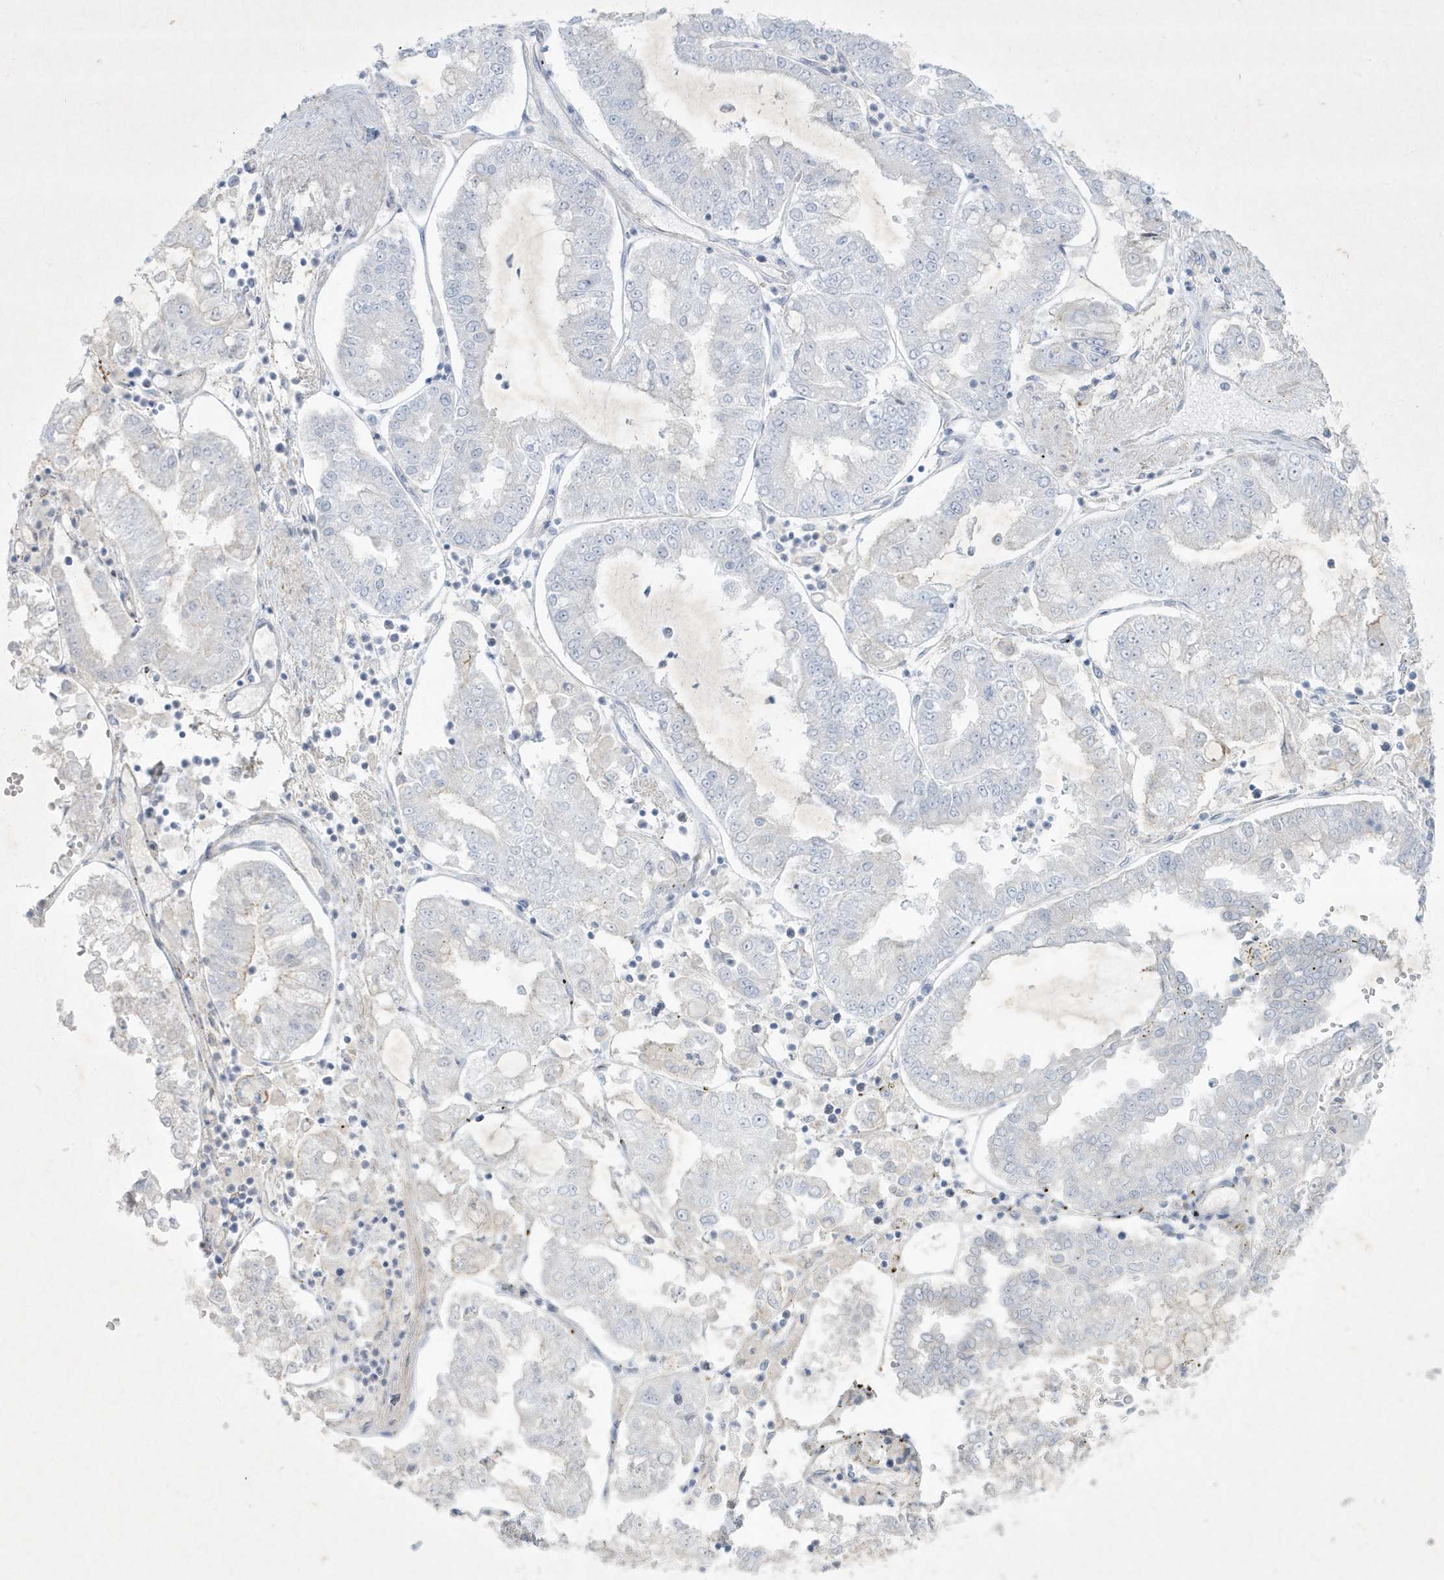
{"staining": {"intensity": "negative", "quantity": "none", "location": "none"}, "tissue": "stomach cancer", "cell_type": "Tumor cells", "image_type": "cancer", "snomed": [{"axis": "morphology", "description": "Adenocarcinoma, NOS"}, {"axis": "topography", "description": "Stomach"}], "caption": "An immunohistochemistry (IHC) micrograph of stomach cancer (adenocarcinoma) is shown. There is no staining in tumor cells of stomach cancer (adenocarcinoma).", "gene": "CCDC24", "patient": {"sex": "male", "age": 76}}